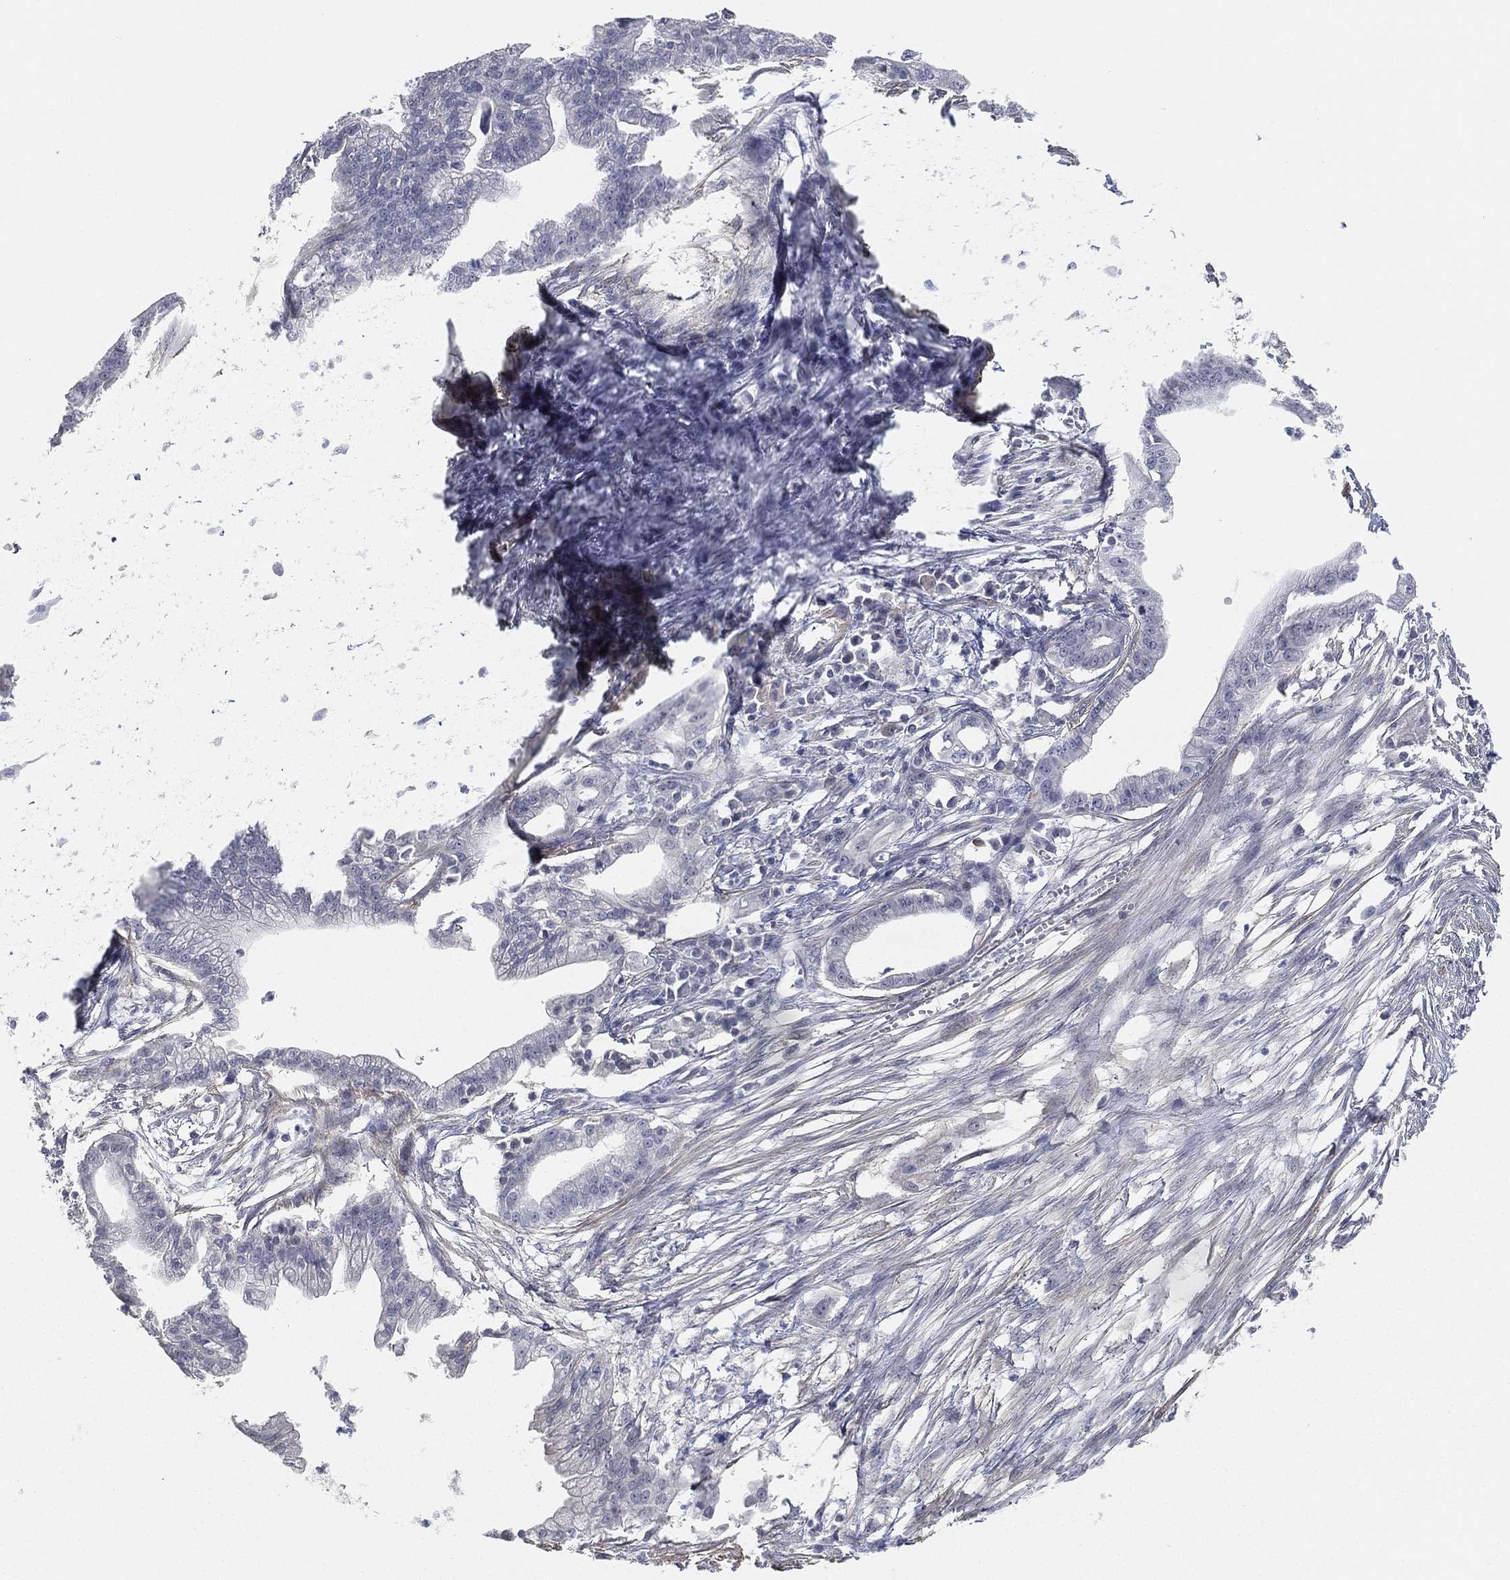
{"staining": {"intensity": "negative", "quantity": "none", "location": "none"}, "tissue": "pancreatic cancer", "cell_type": "Tumor cells", "image_type": "cancer", "snomed": [{"axis": "morphology", "description": "Normal tissue, NOS"}, {"axis": "morphology", "description": "Adenocarcinoma, NOS"}, {"axis": "topography", "description": "Pancreas"}], "caption": "Tumor cells show no significant positivity in adenocarcinoma (pancreatic). Nuclei are stained in blue.", "gene": "GPR61", "patient": {"sex": "female", "age": 58}}